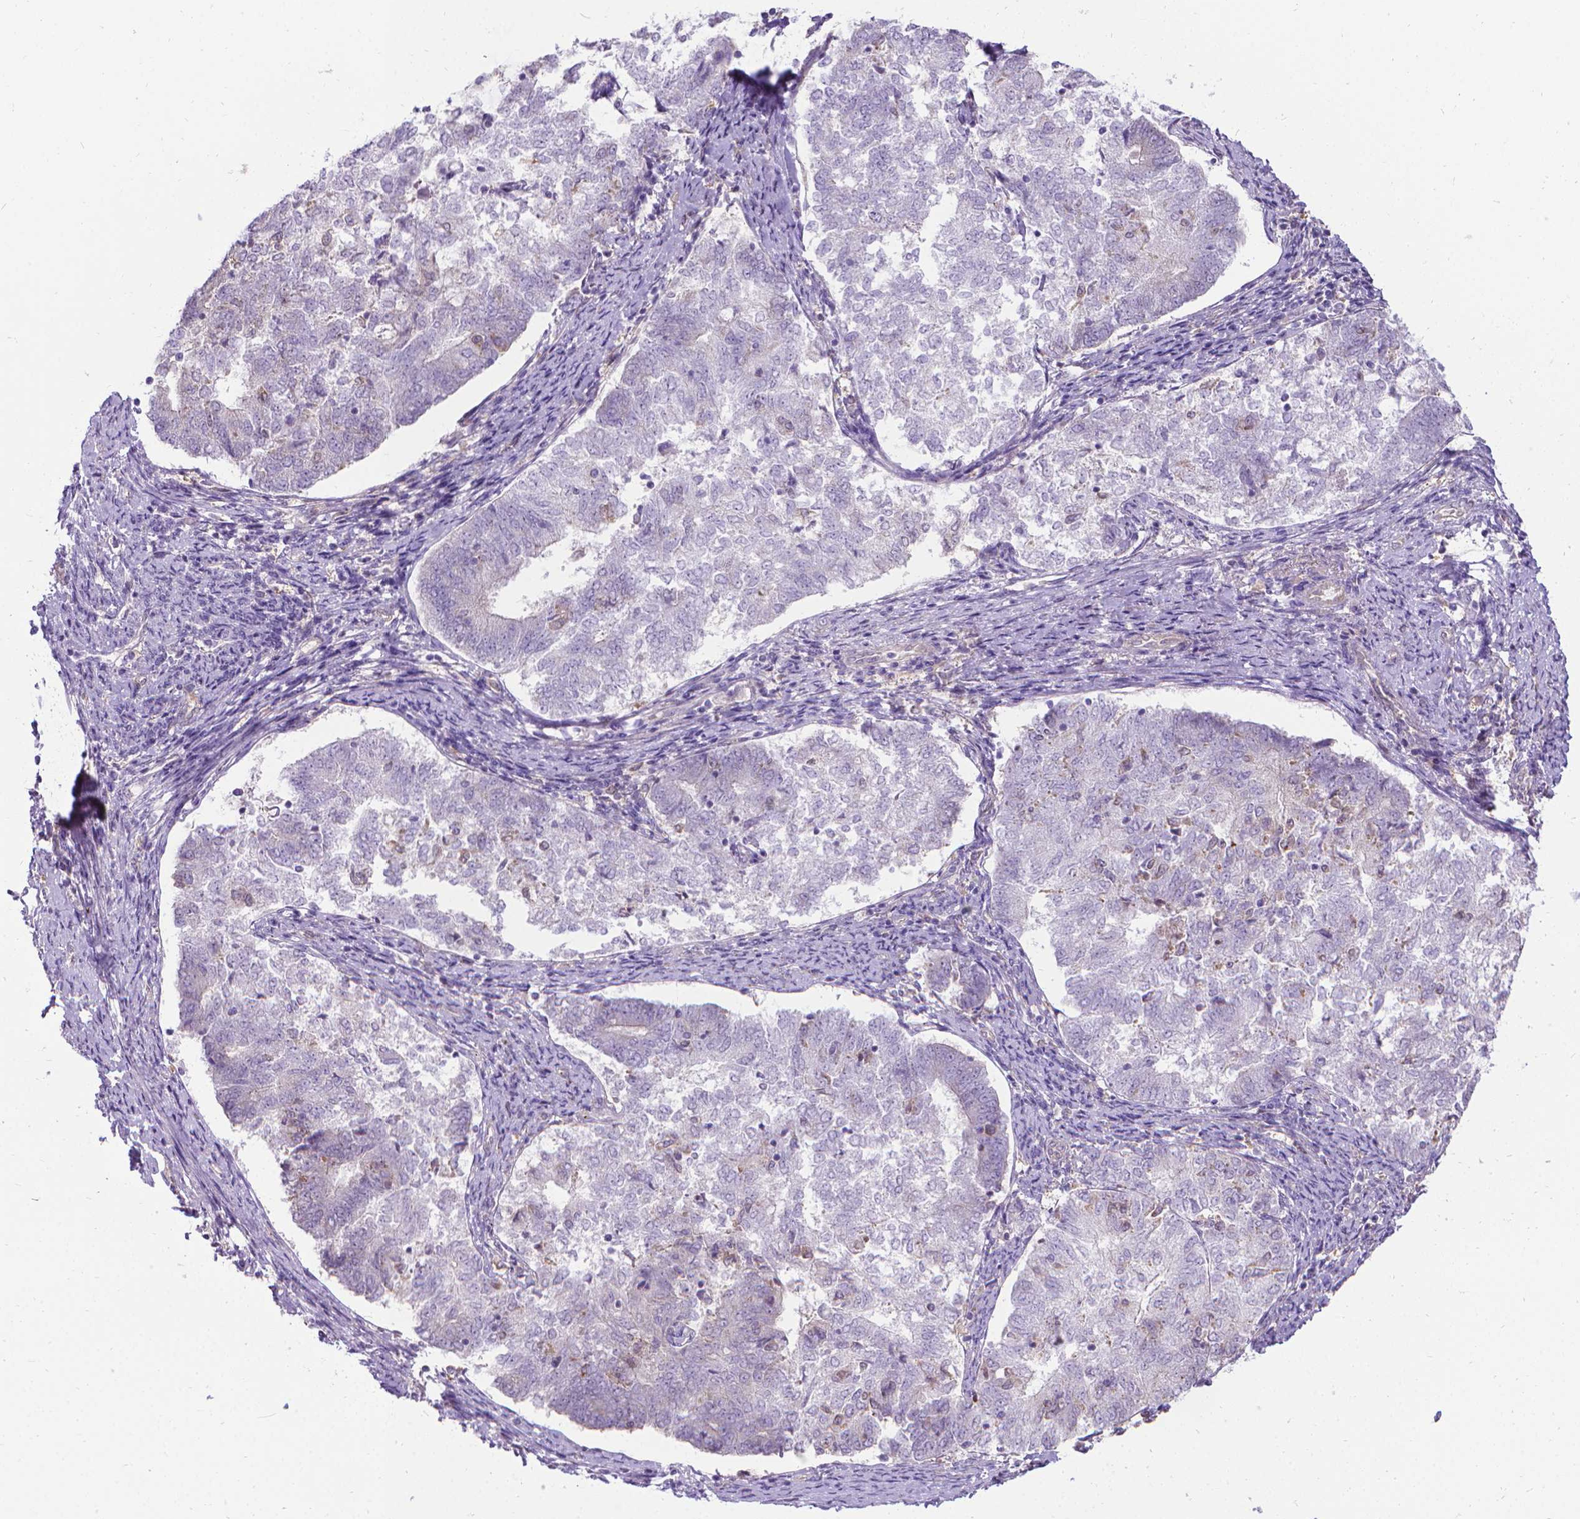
{"staining": {"intensity": "negative", "quantity": "none", "location": "none"}, "tissue": "endometrial cancer", "cell_type": "Tumor cells", "image_type": "cancer", "snomed": [{"axis": "morphology", "description": "Adenocarcinoma, NOS"}, {"axis": "topography", "description": "Endometrium"}], "caption": "Immunohistochemical staining of endometrial cancer (adenocarcinoma) demonstrates no significant staining in tumor cells.", "gene": "CFAP299", "patient": {"sex": "female", "age": 65}}